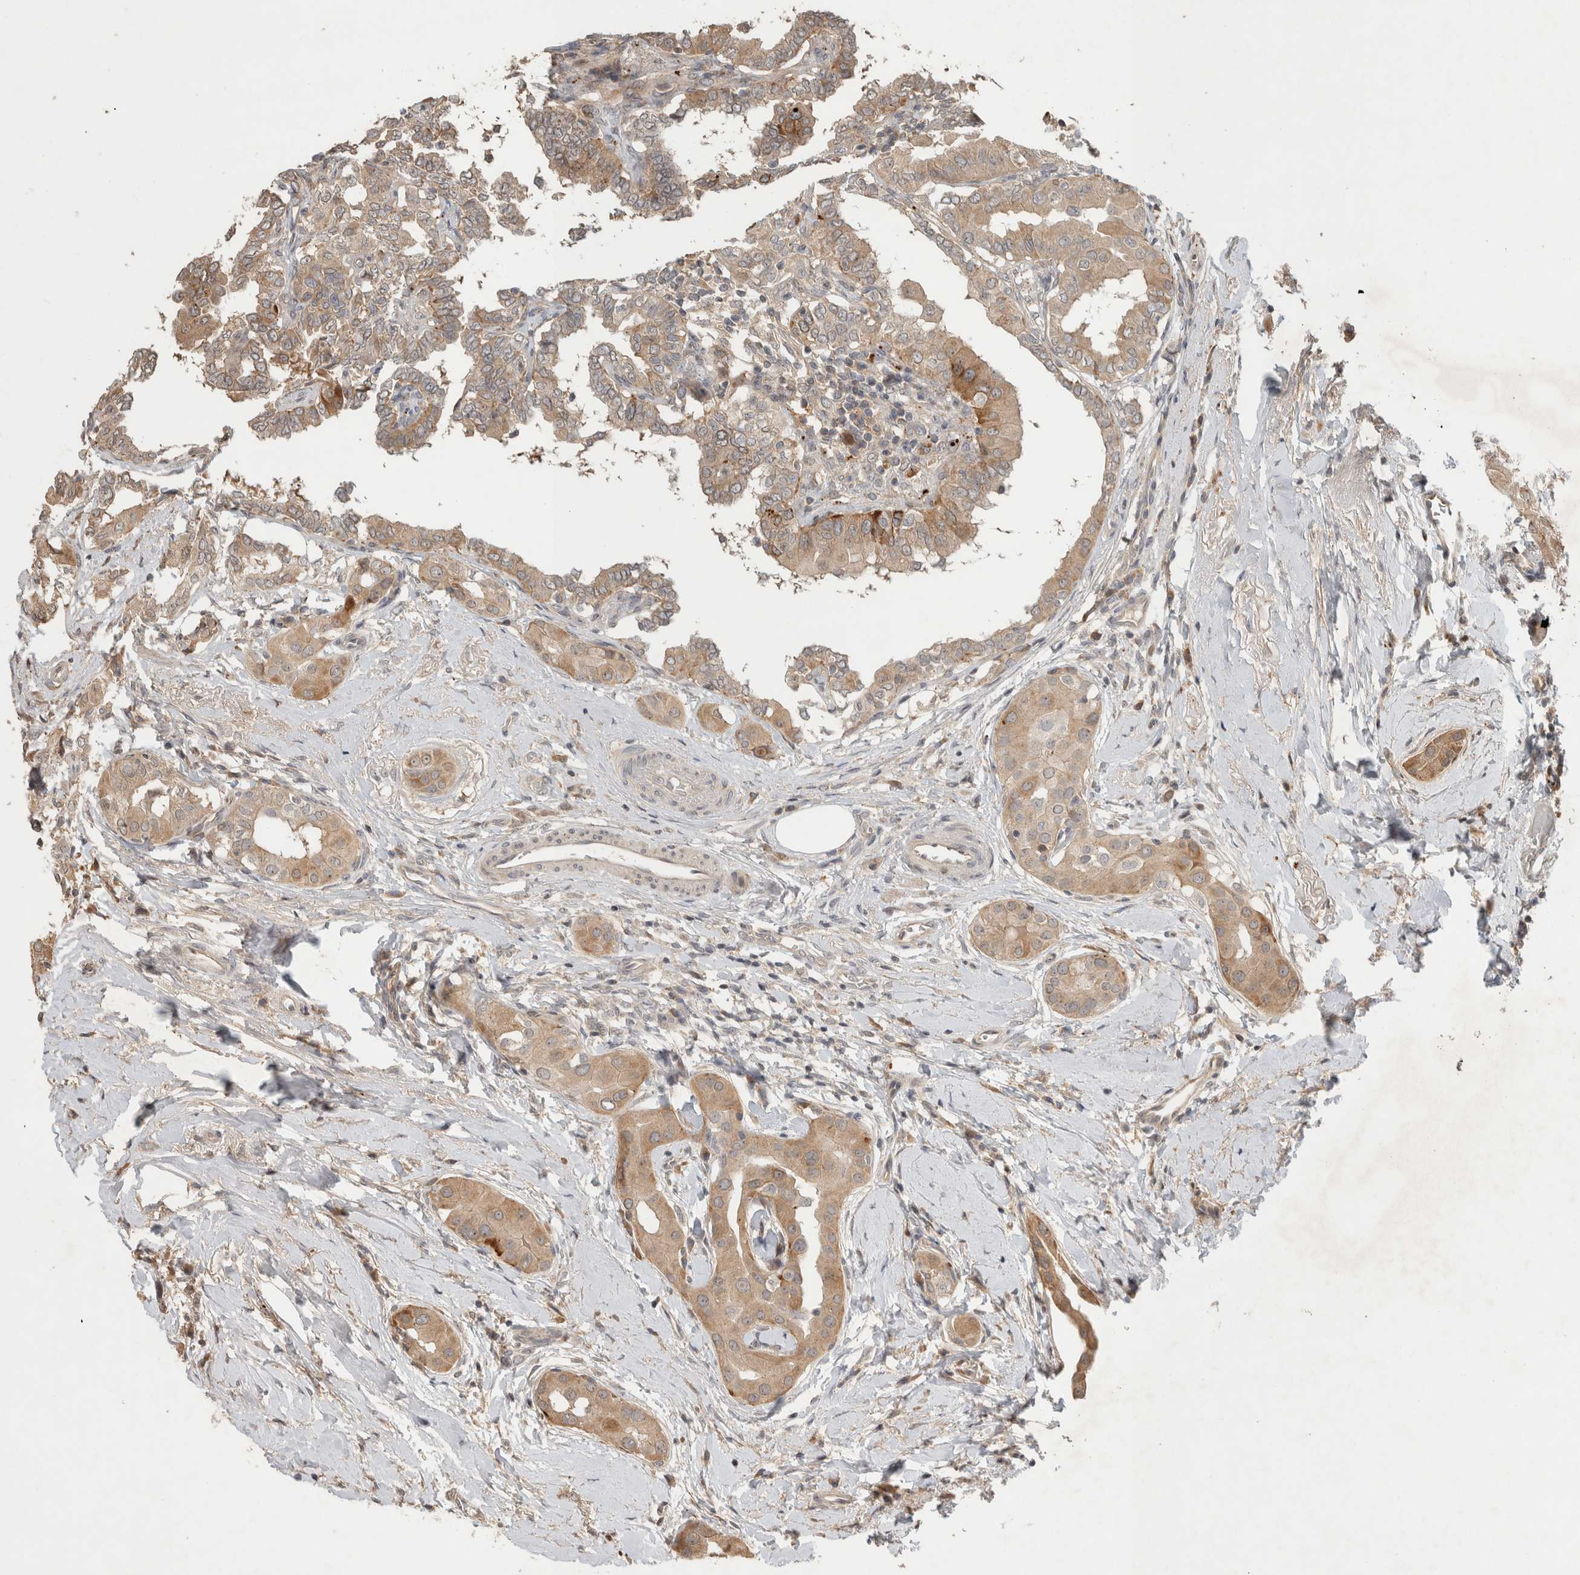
{"staining": {"intensity": "moderate", "quantity": ">75%", "location": "cytoplasmic/membranous"}, "tissue": "thyroid cancer", "cell_type": "Tumor cells", "image_type": "cancer", "snomed": [{"axis": "morphology", "description": "Papillary adenocarcinoma, NOS"}, {"axis": "topography", "description": "Thyroid gland"}], "caption": "A high-resolution image shows IHC staining of thyroid papillary adenocarcinoma, which exhibits moderate cytoplasmic/membranous positivity in about >75% of tumor cells.", "gene": "PITPNC1", "patient": {"sex": "male", "age": 33}}